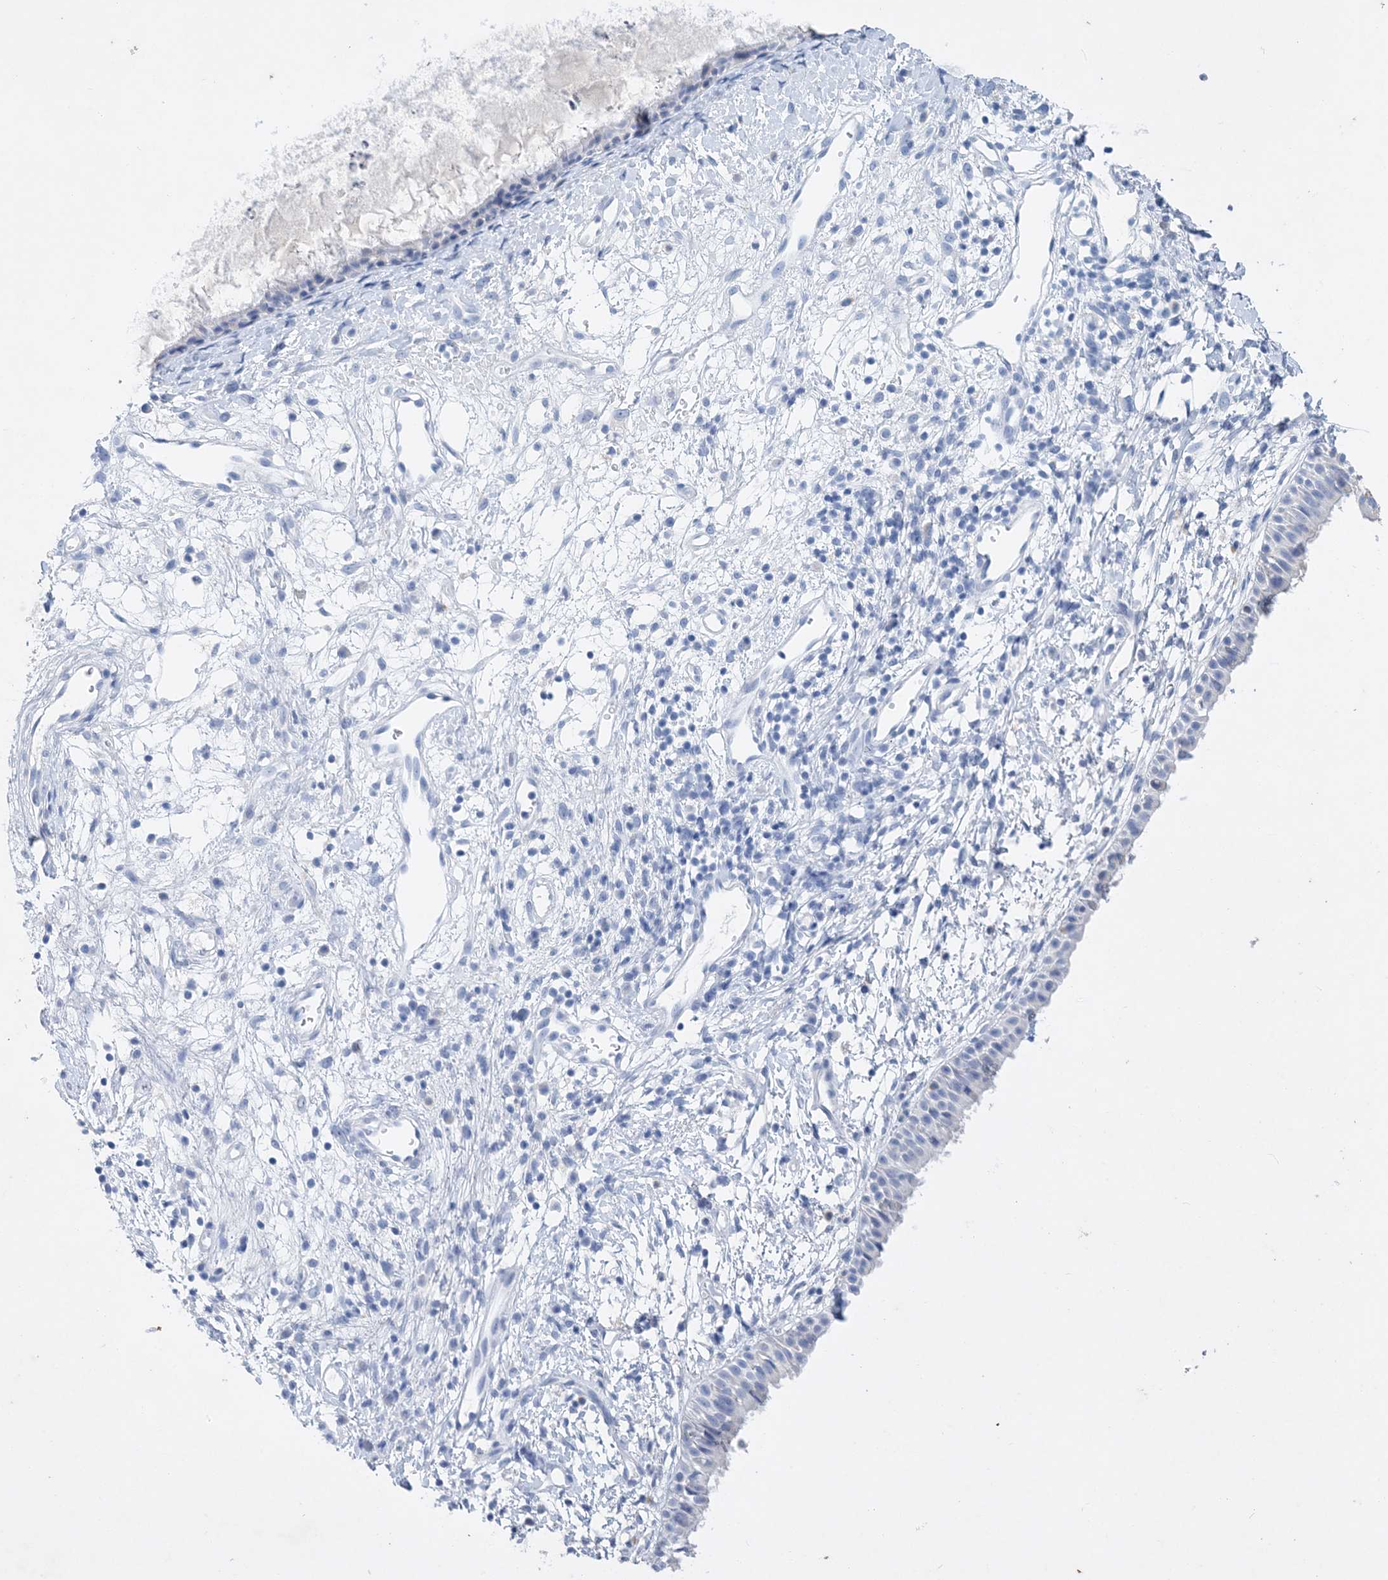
{"staining": {"intensity": "negative", "quantity": "none", "location": "none"}, "tissue": "nasopharynx", "cell_type": "Respiratory epithelial cells", "image_type": "normal", "snomed": [{"axis": "morphology", "description": "Normal tissue, NOS"}, {"axis": "topography", "description": "Nasopharynx"}], "caption": "This is a image of IHC staining of benign nasopharynx, which shows no staining in respiratory epithelial cells. Nuclei are stained in blue.", "gene": "COPS8", "patient": {"sex": "male", "age": 22}}